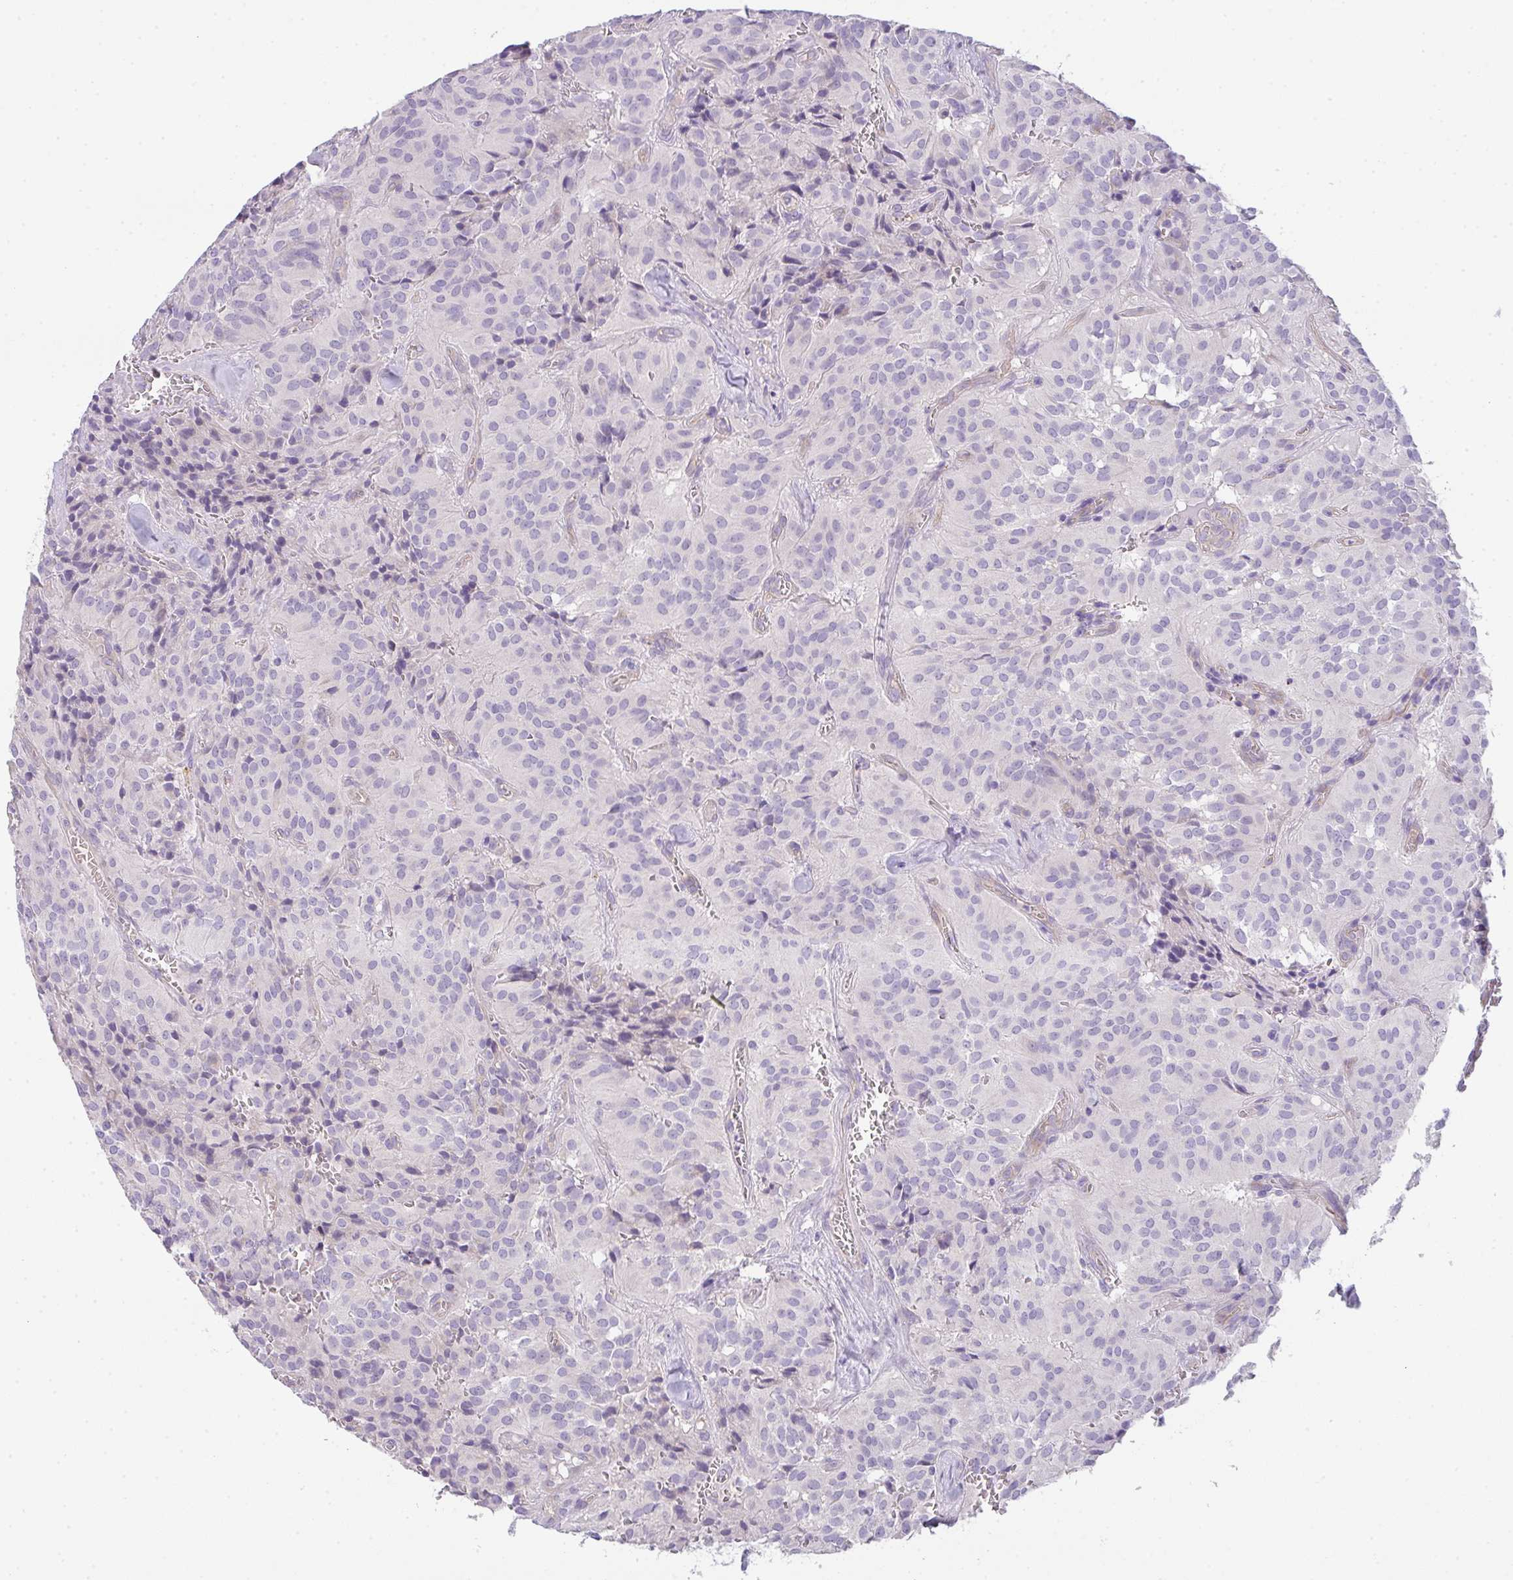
{"staining": {"intensity": "negative", "quantity": "none", "location": "none"}, "tissue": "glioma", "cell_type": "Tumor cells", "image_type": "cancer", "snomed": [{"axis": "morphology", "description": "Glioma, malignant, Low grade"}, {"axis": "topography", "description": "Brain"}], "caption": "Protein analysis of malignant glioma (low-grade) exhibits no significant staining in tumor cells.", "gene": "FILIP1", "patient": {"sex": "male", "age": 42}}